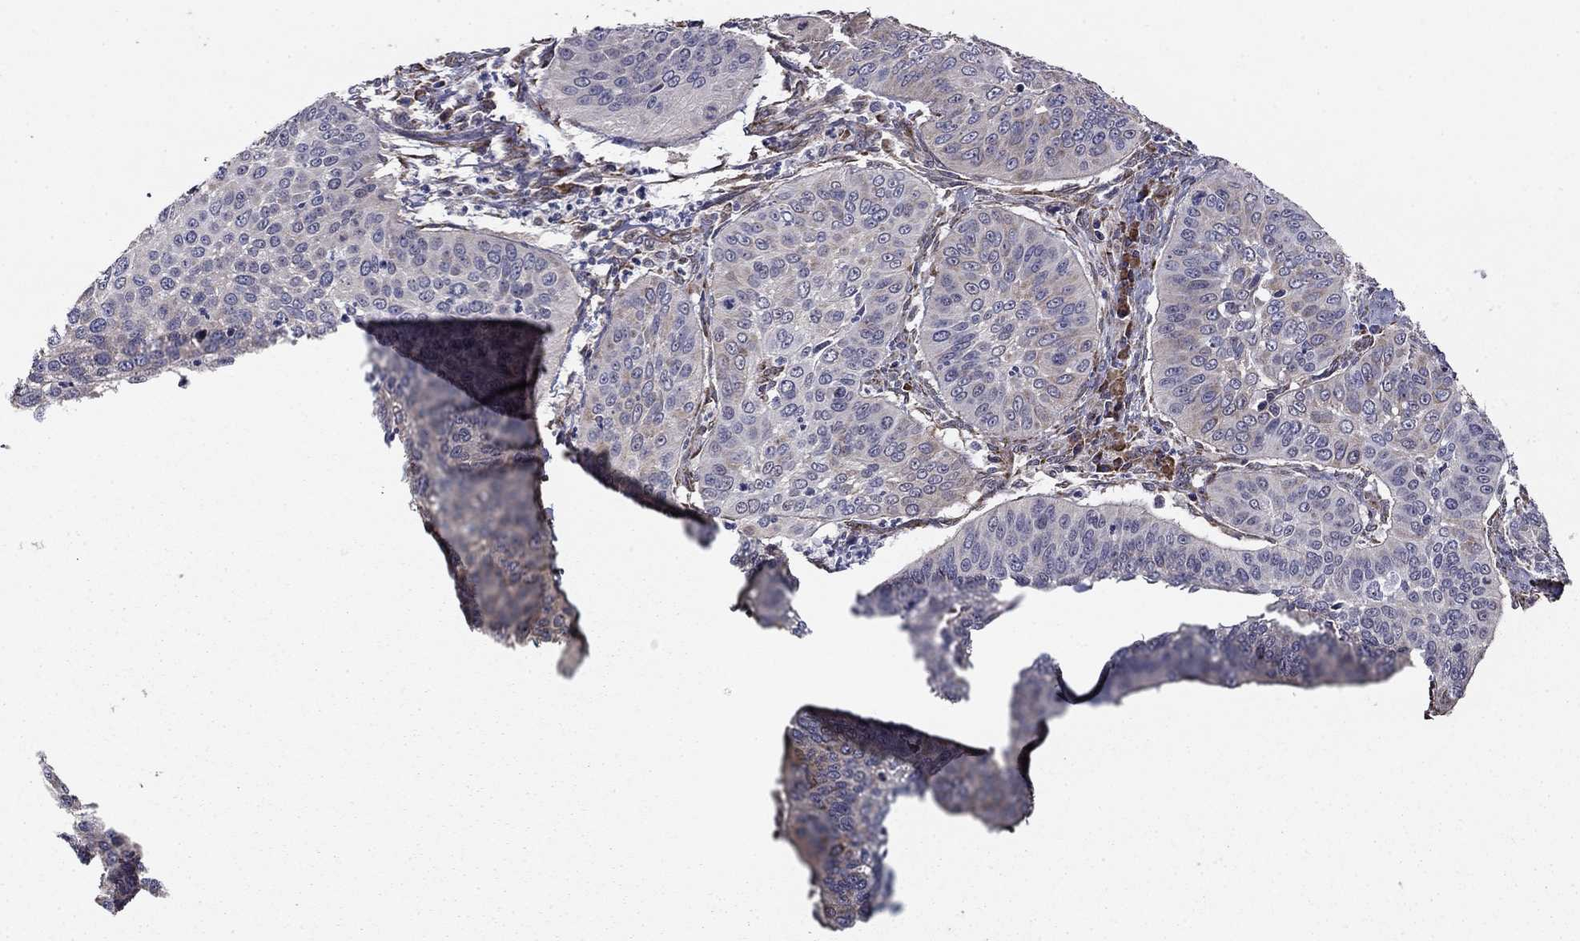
{"staining": {"intensity": "negative", "quantity": "none", "location": "none"}, "tissue": "cervical cancer", "cell_type": "Tumor cells", "image_type": "cancer", "snomed": [{"axis": "morphology", "description": "Normal tissue, NOS"}, {"axis": "morphology", "description": "Squamous cell carcinoma, NOS"}, {"axis": "topography", "description": "Cervix"}], "caption": "This image is of squamous cell carcinoma (cervical) stained with immunohistochemistry (IHC) to label a protein in brown with the nuclei are counter-stained blue. There is no expression in tumor cells.", "gene": "NKIRAS1", "patient": {"sex": "female", "age": 39}}